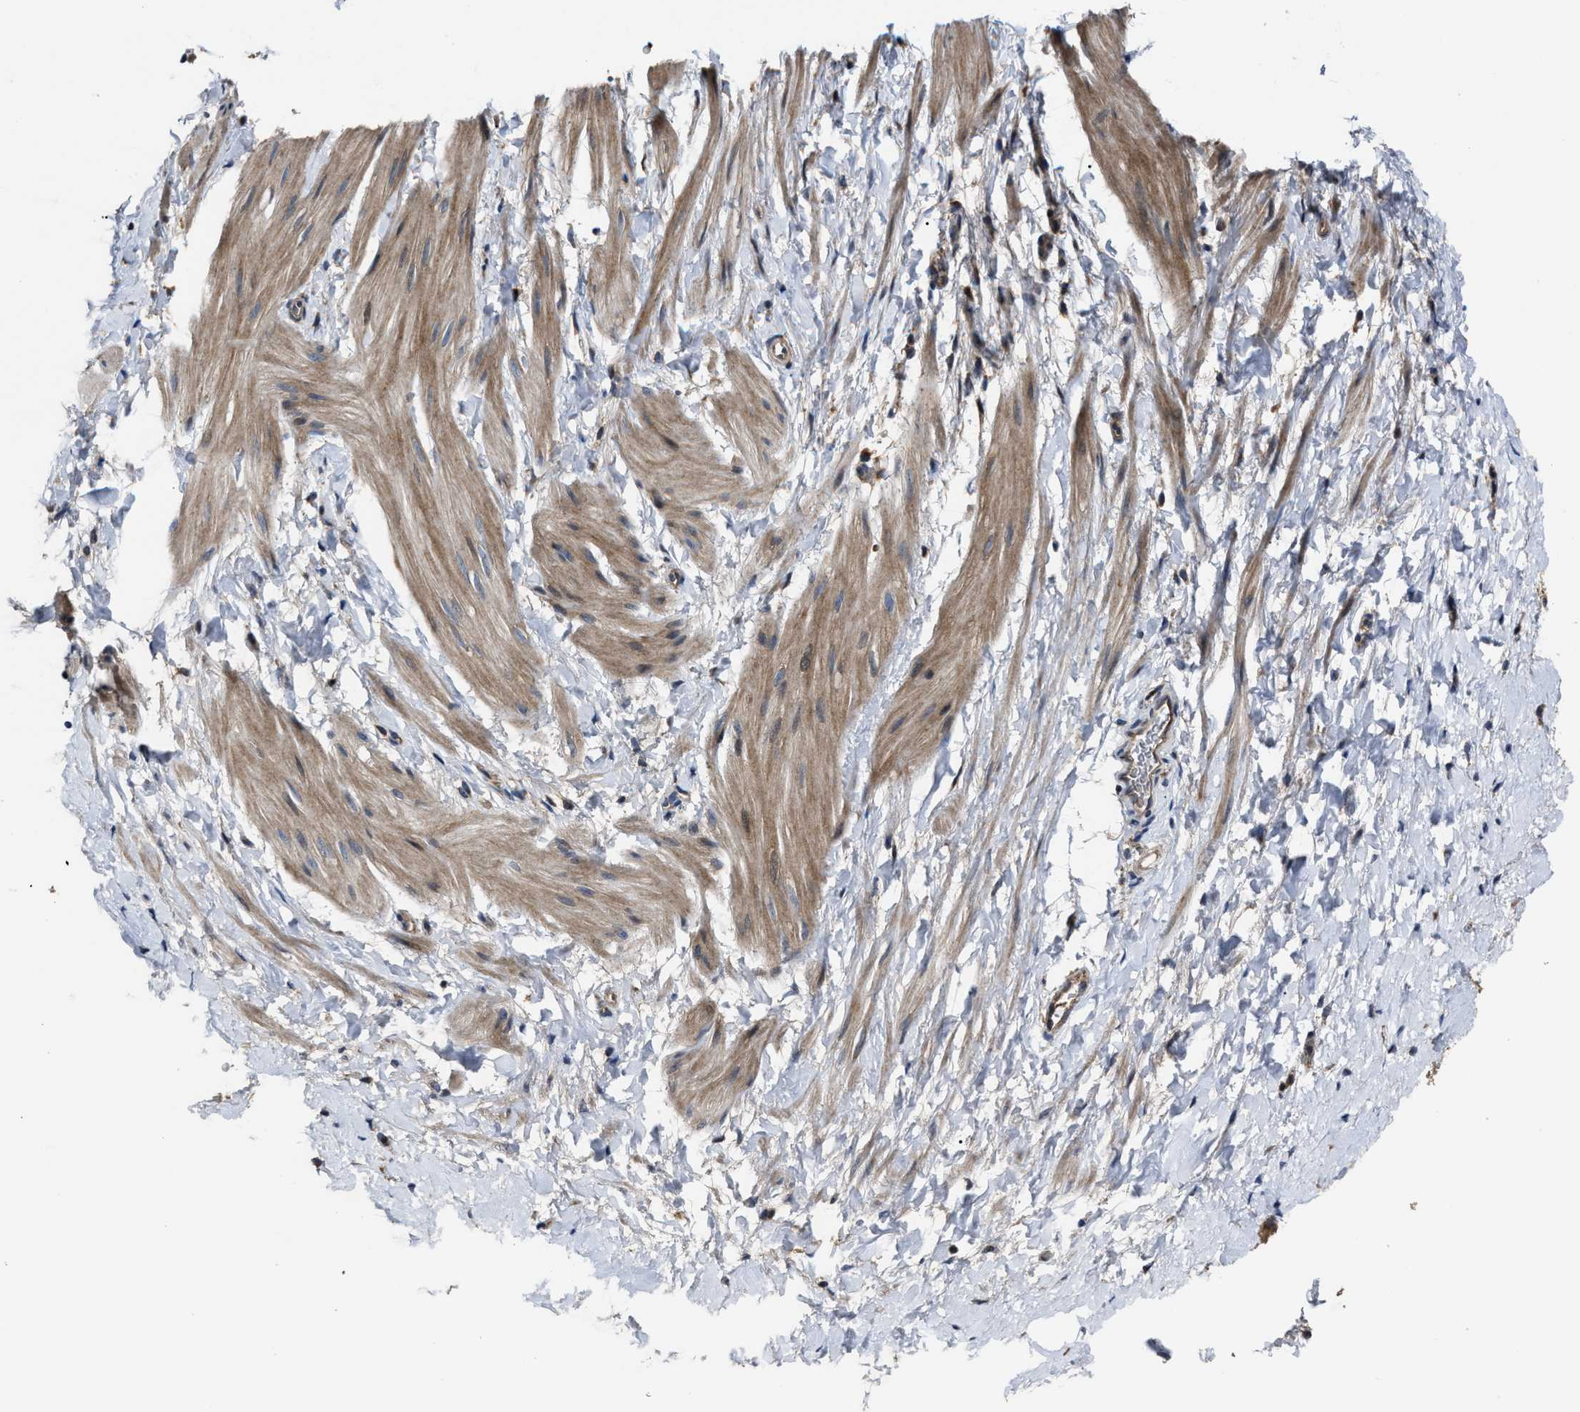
{"staining": {"intensity": "weak", "quantity": "25%-75%", "location": "cytoplasmic/membranous"}, "tissue": "smooth muscle", "cell_type": "Smooth muscle cells", "image_type": "normal", "snomed": [{"axis": "morphology", "description": "Normal tissue, NOS"}, {"axis": "topography", "description": "Smooth muscle"}], "caption": "The image reveals immunohistochemical staining of normal smooth muscle. There is weak cytoplasmic/membranous expression is identified in about 25%-75% of smooth muscle cells.", "gene": "PASK", "patient": {"sex": "male", "age": 16}}